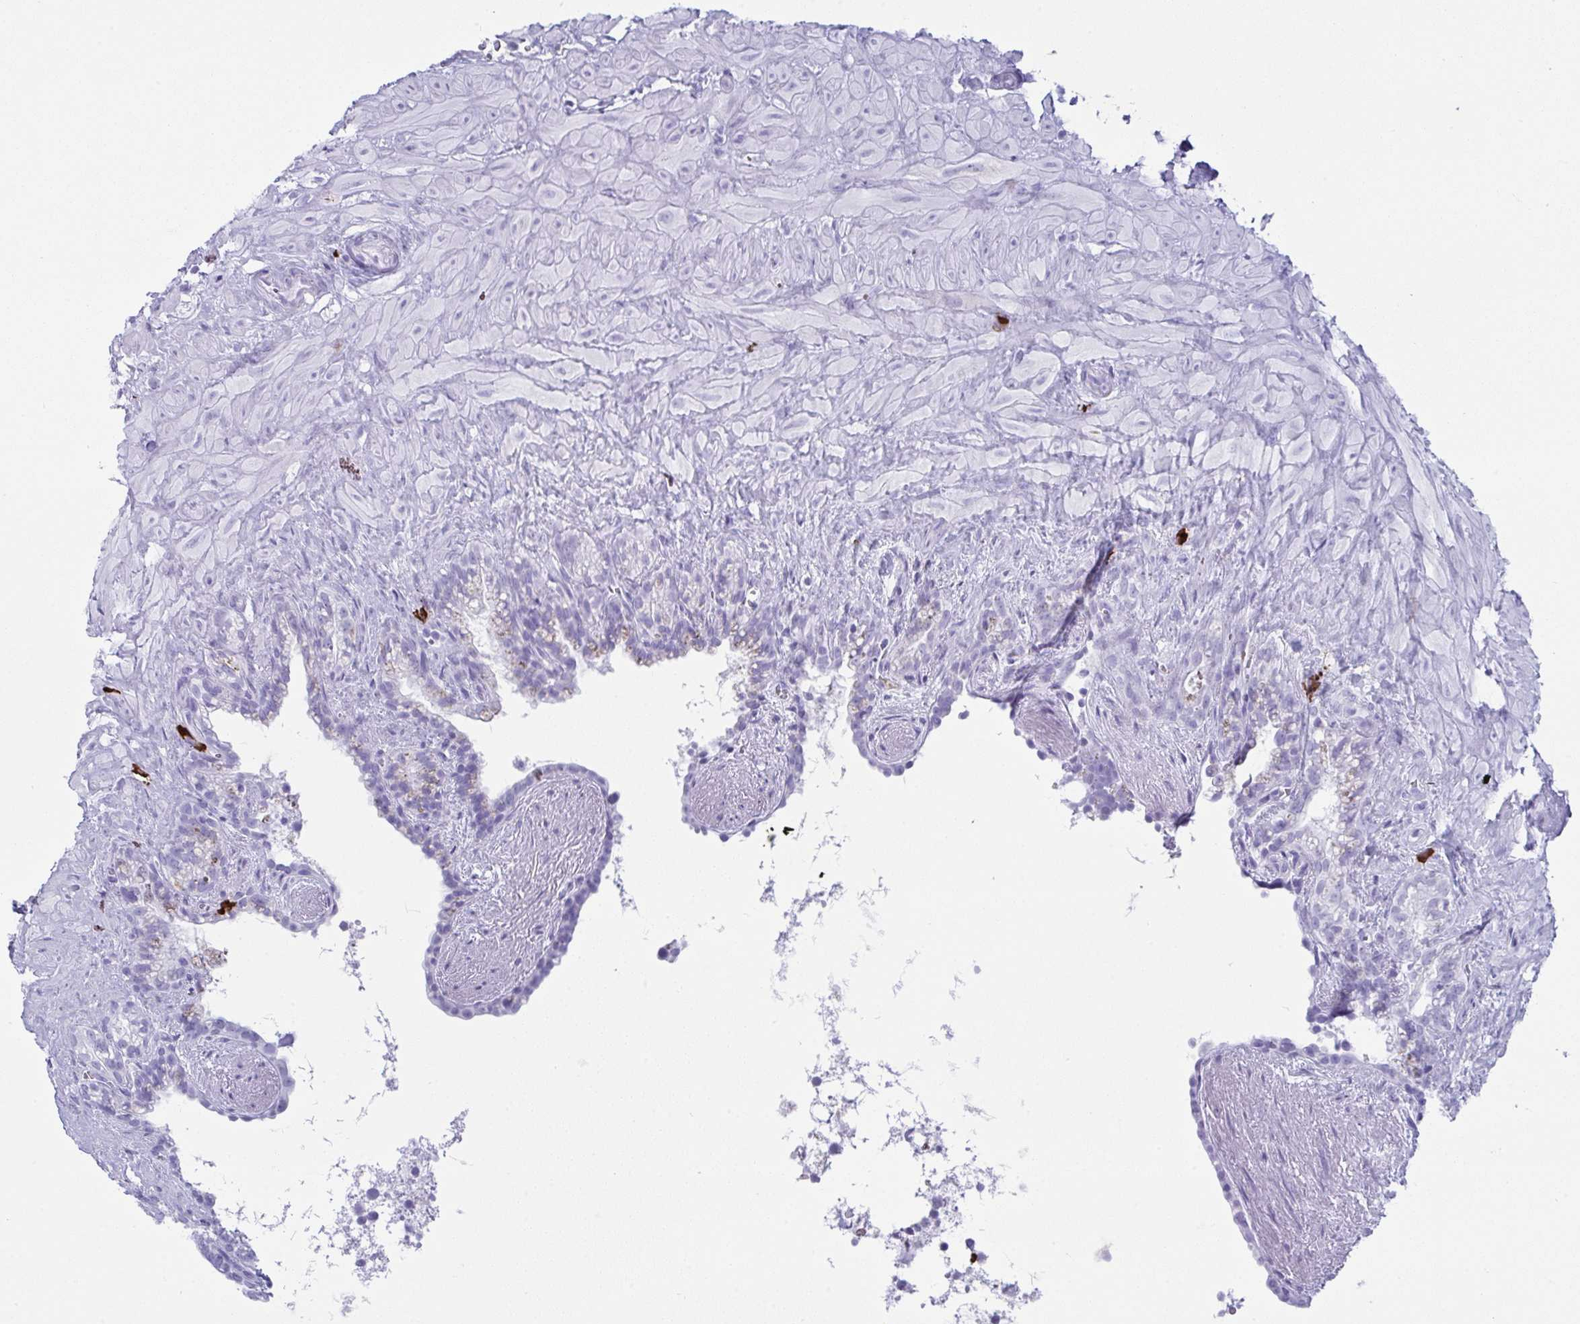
{"staining": {"intensity": "negative", "quantity": "none", "location": "none"}, "tissue": "seminal vesicle", "cell_type": "Glandular cells", "image_type": "normal", "snomed": [{"axis": "morphology", "description": "Normal tissue, NOS"}, {"axis": "topography", "description": "Seminal veicle"}], "caption": "A high-resolution image shows IHC staining of normal seminal vesicle, which exhibits no significant expression in glandular cells. (Brightfield microscopy of DAB immunohistochemistry at high magnification).", "gene": "JCHAIN", "patient": {"sex": "male", "age": 76}}